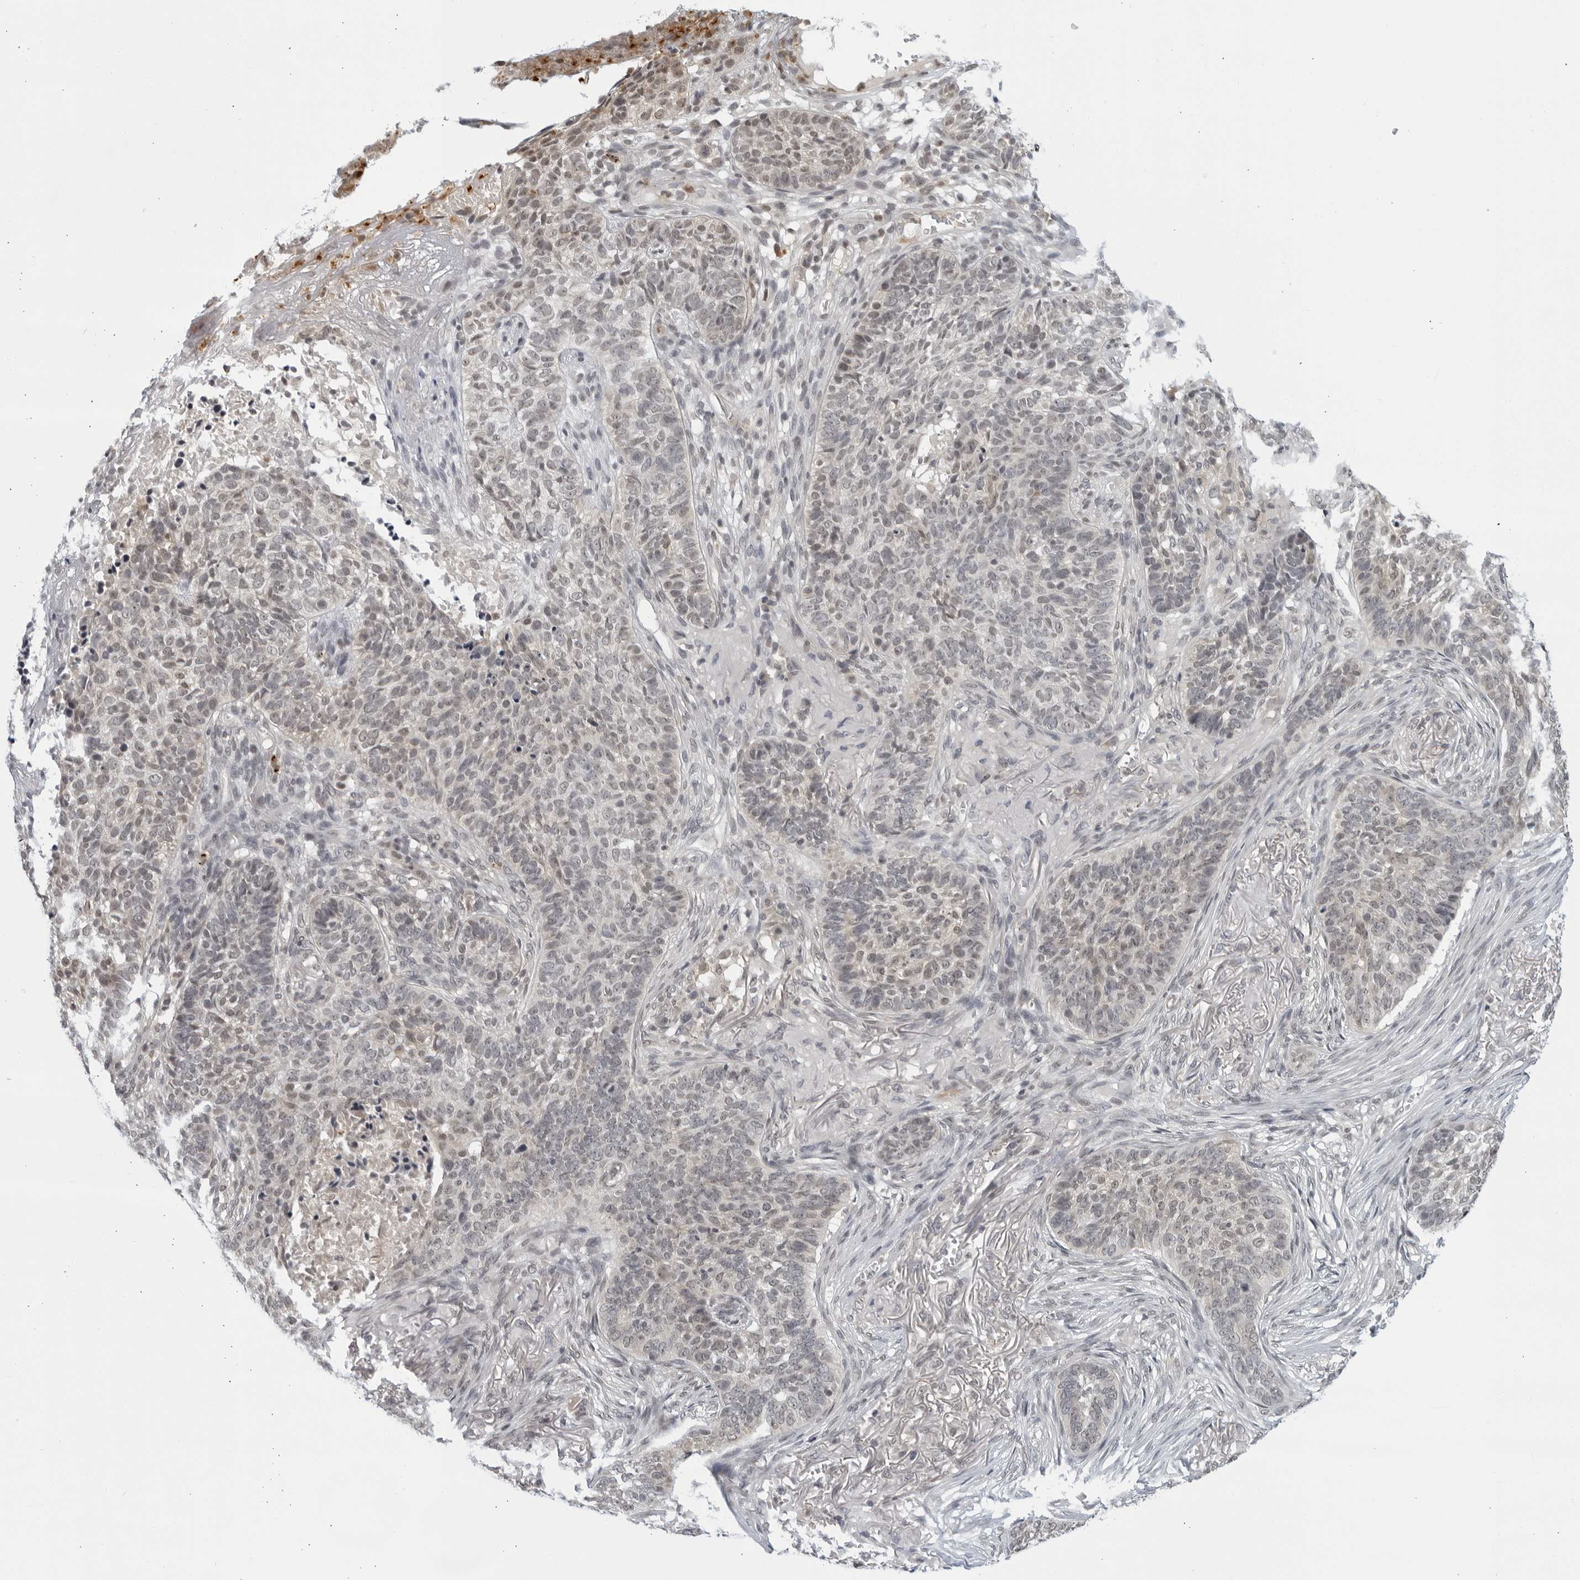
{"staining": {"intensity": "weak", "quantity": "<25%", "location": "nuclear"}, "tissue": "skin cancer", "cell_type": "Tumor cells", "image_type": "cancer", "snomed": [{"axis": "morphology", "description": "Basal cell carcinoma"}, {"axis": "topography", "description": "Skin"}], "caption": "Immunohistochemistry (IHC) histopathology image of basal cell carcinoma (skin) stained for a protein (brown), which exhibits no expression in tumor cells. Brightfield microscopy of immunohistochemistry stained with DAB (brown) and hematoxylin (blue), captured at high magnification.", "gene": "CC2D1B", "patient": {"sex": "male", "age": 85}}